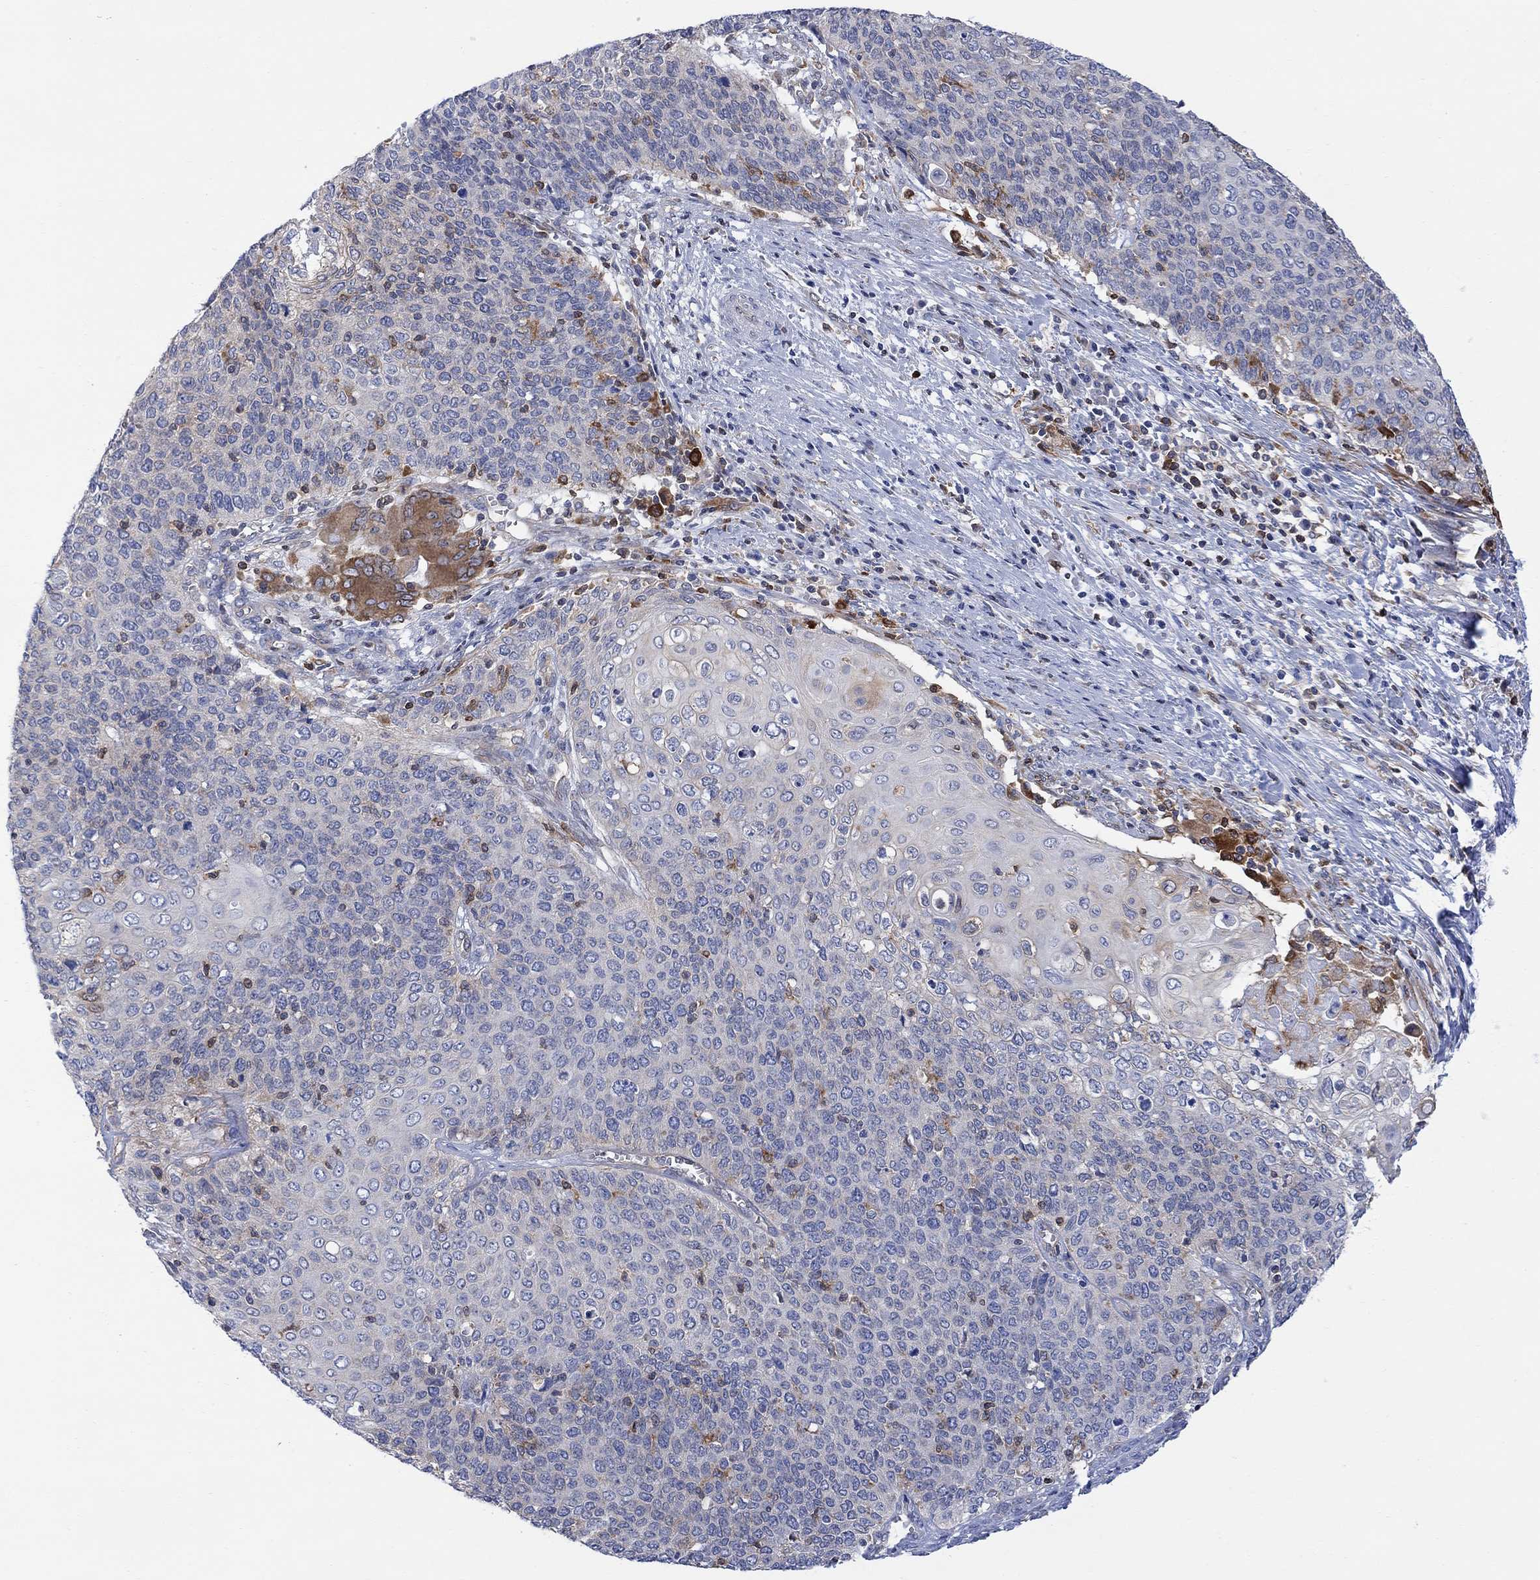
{"staining": {"intensity": "moderate", "quantity": "<25%", "location": "cytoplasmic/membranous"}, "tissue": "cervical cancer", "cell_type": "Tumor cells", "image_type": "cancer", "snomed": [{"axis": "morphology", "description": "Squamous cell carcinoma, NOS"}, {"axis": "topography", "description": "Cervix"}], "caption": "Cervical cancer (squamous cell carcinoma) stained with DAB (3,3'-diaminobenzidine) immunohistochemistry (IHC) exhibits low levels of moderate cytoplasmic/membranous staining in about <25% of tumor cells.", "gene": "GBP5", "patient": {"sex": "female", "age": 39}}